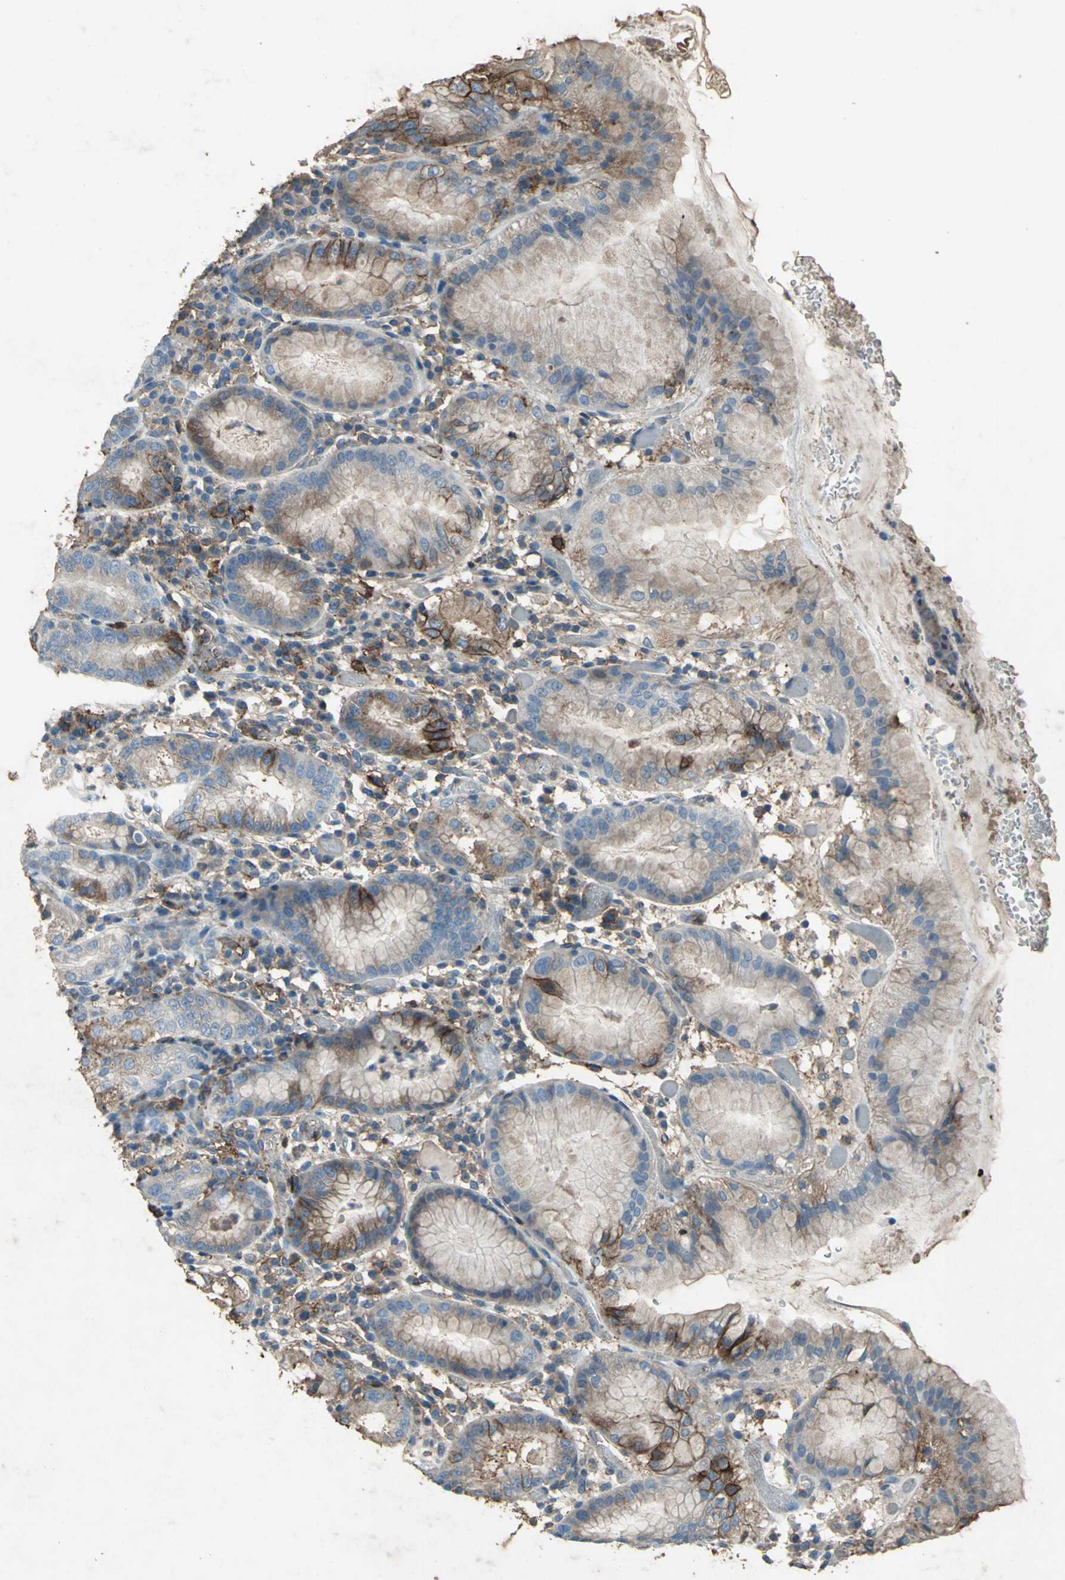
{"staining": {"intensity": "moderate", "quantity": "25%-75%", "location": "cytoplasmic/membranous"}, "tissue": "stomach", "cell_type": "Glandular cells", "image_type": "normal", "snomed": [{"axis": "morphology", "description": "Normal tissue, NOS"}, {"axis": "topography", "description": "Stomach"}, {"axis": "topography", "description": "Stomach, lower"}], "caption": "Glandular cells show moderate cytoplasmic/membranous expression in approximately 25%-75% of cells in normal stomach.", "gene": "CCR6", "patient": {"sex": "female", "age": 75}}